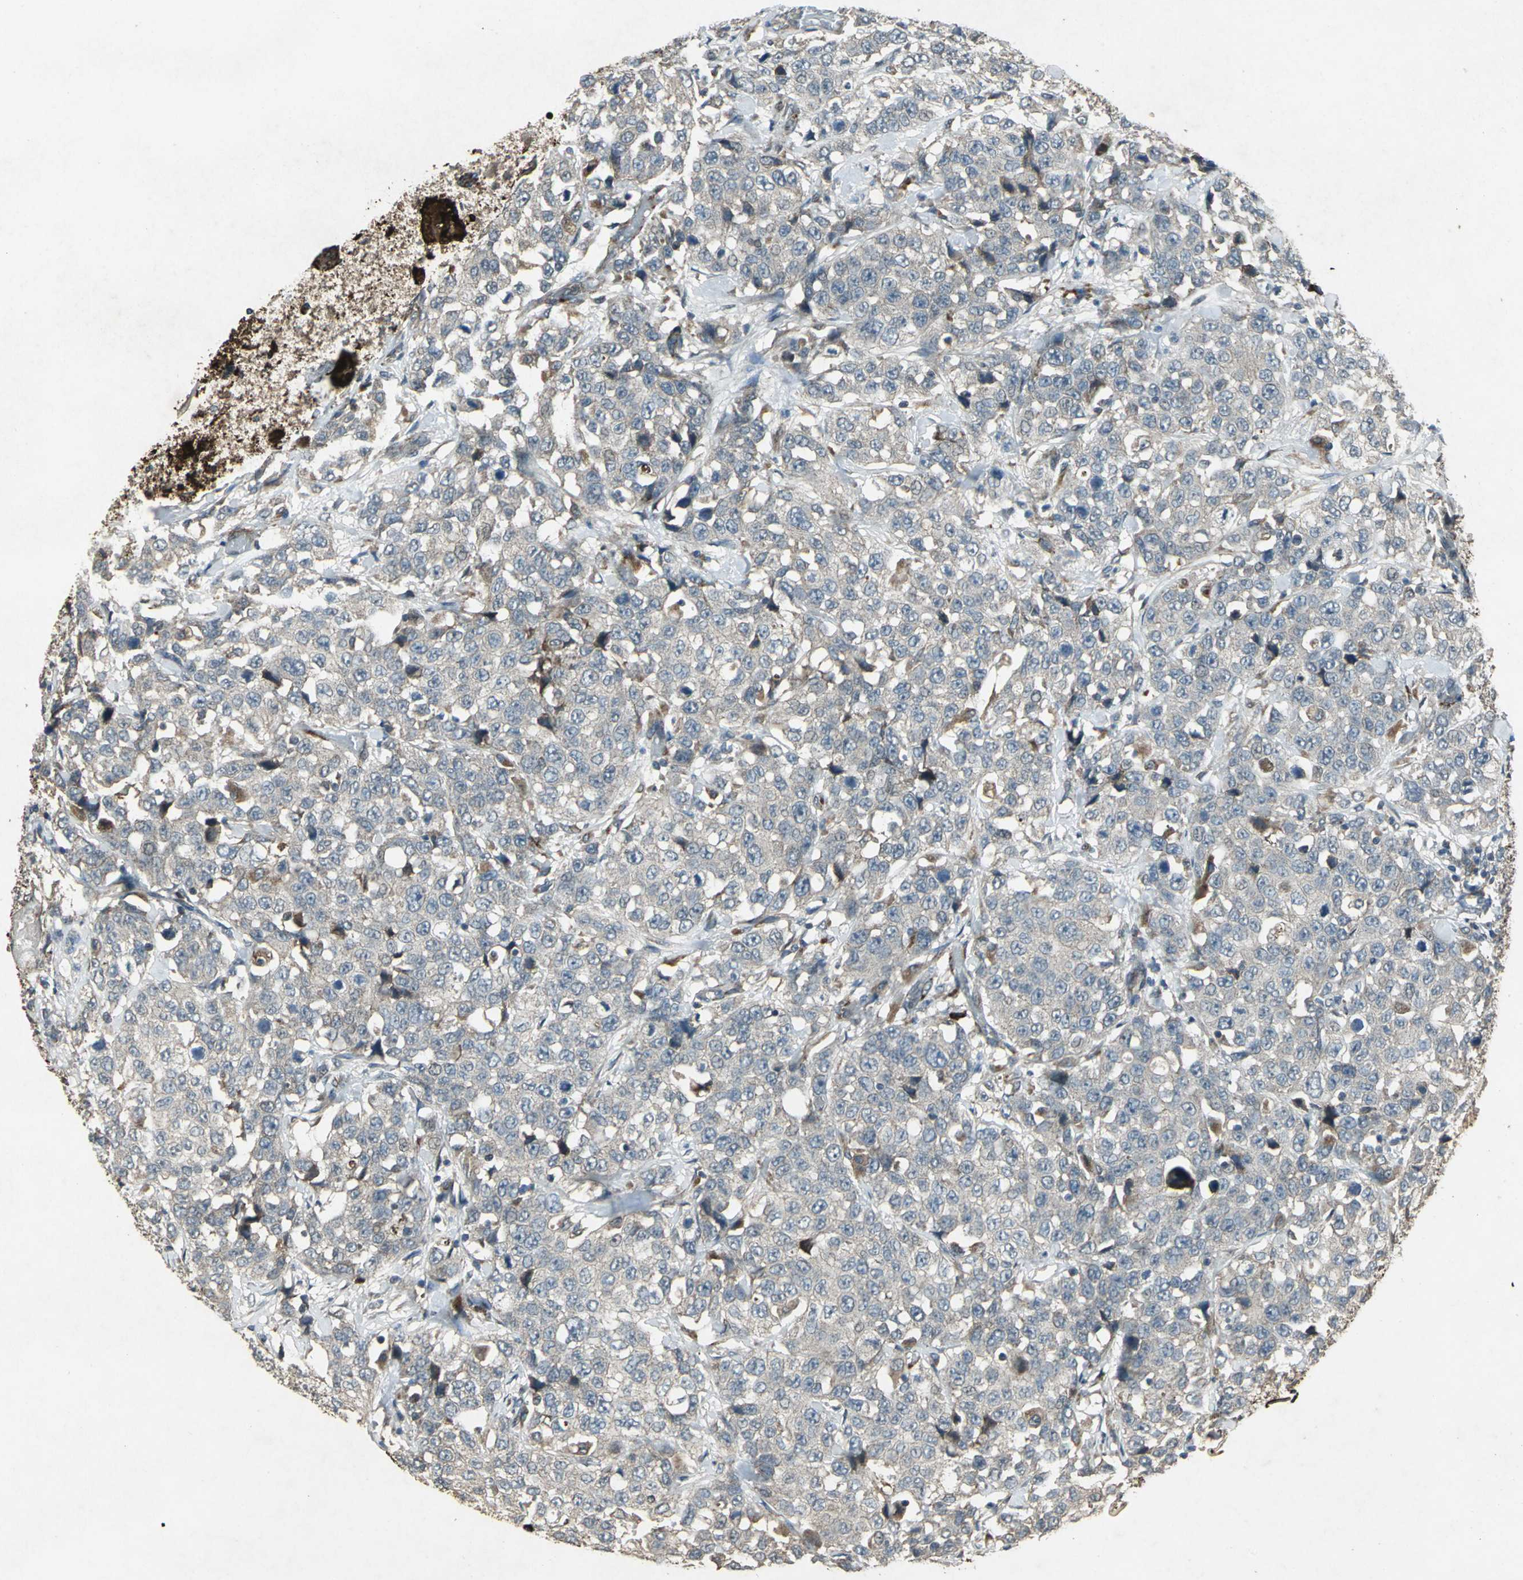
{"staining": {"intensity": "weak", "quantity": ">75%", "location": "cytoplasmic/membranous"}, "tissue": "stomach cancer", "cell_type": "Tumor cells", "image_type": "cancer", "snomed": [{"axis": "morphology", "description": "Normal tissue, NOS"}, {"axis": "morphology", "description": "Adenocarcinoma, NOS"}, {"axis": "topography", "description": "Stomach"}], "caption": "Weak cytoplasmic/membranous staining for a protein is appreciated in approximately >75% of tumor cells of stomach cancer (adenocarcinoma) using immunohistochemistry (IHC).", "gene": "SEPTIN4", "patient": {"sex": "male", "age": 48}}